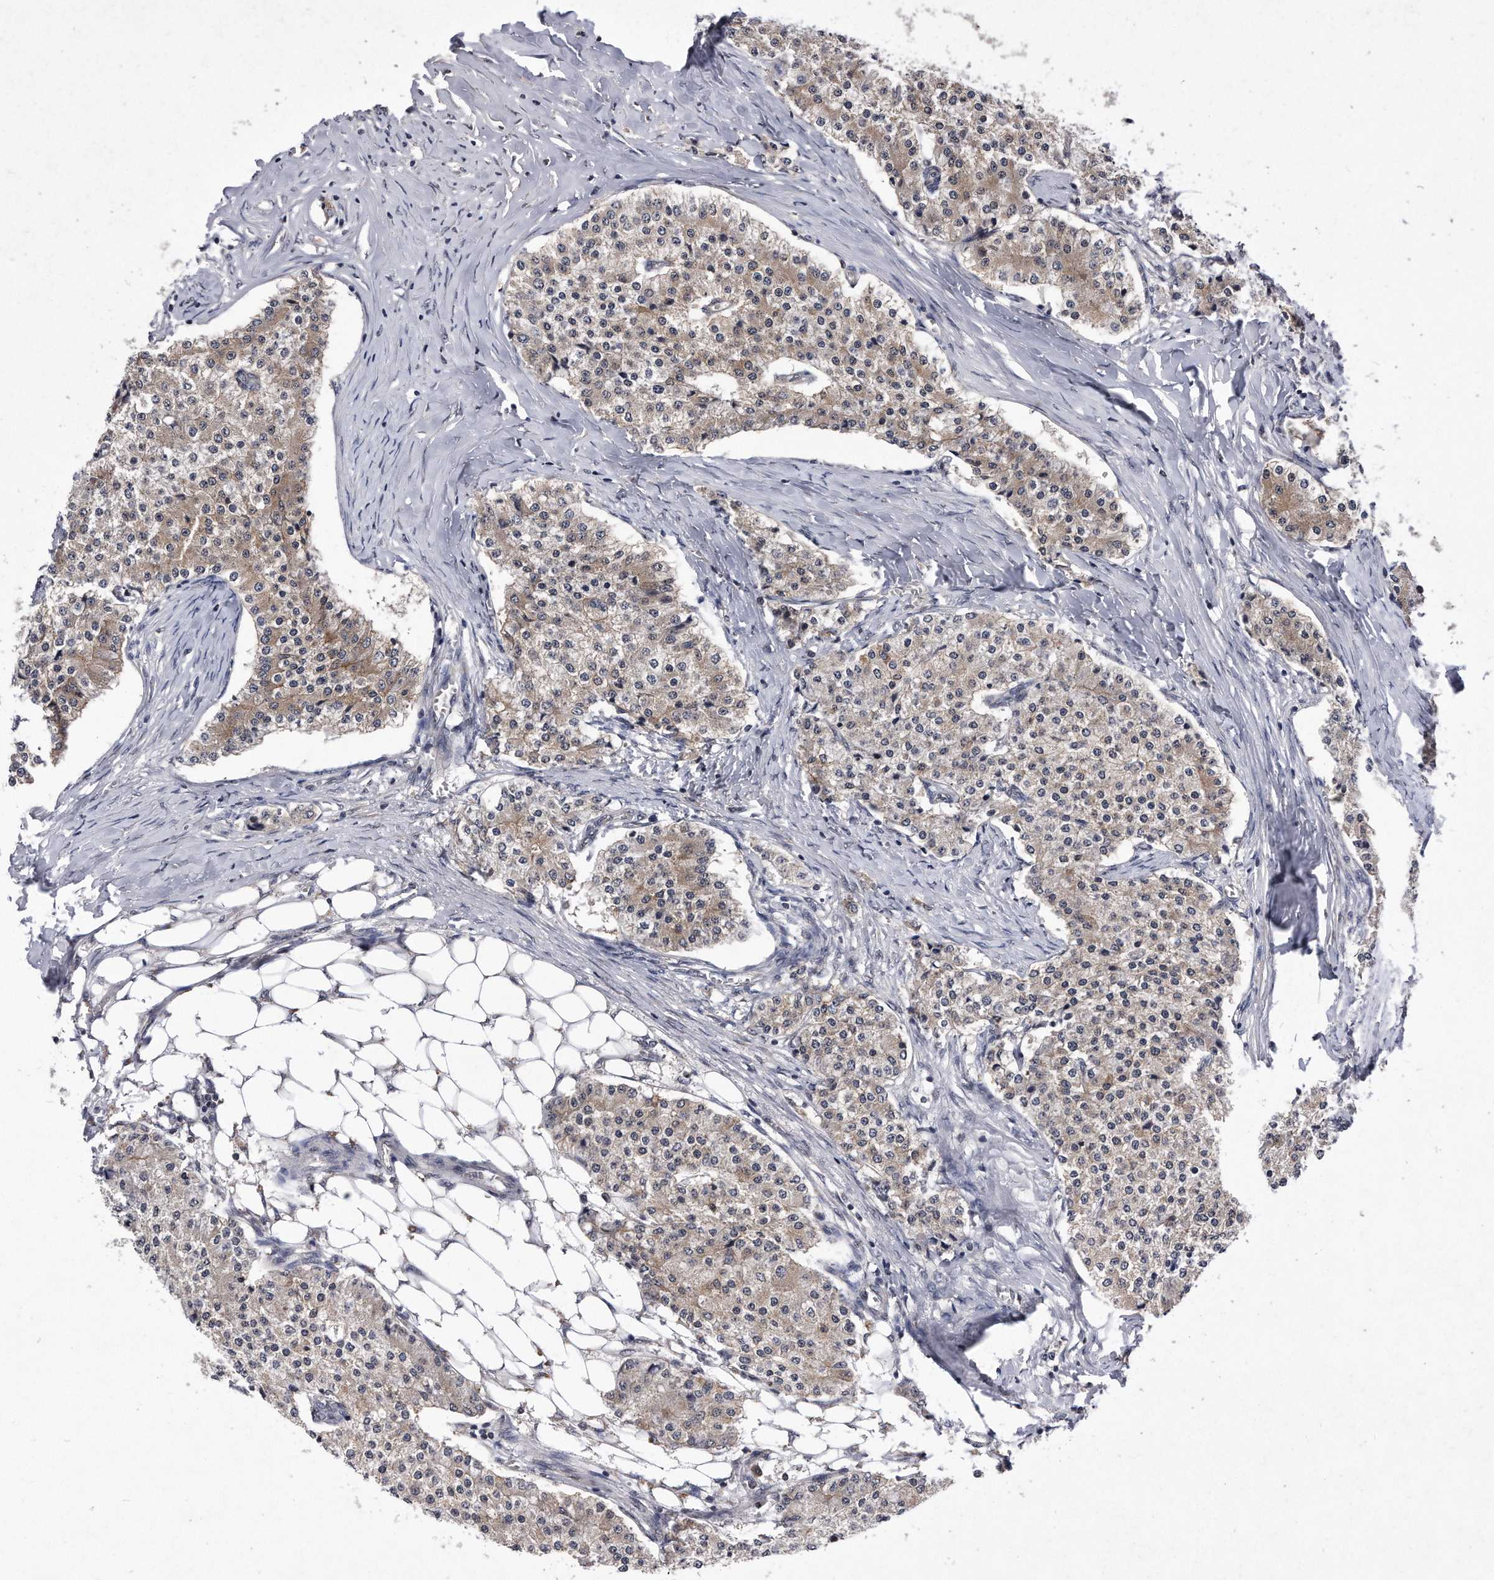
{"staining": {"intensity": "weak", "quantity": ">75%", "location": "cytoplasmic/membranous"}, "tissue": "carcinoid", "cell_type": "Tumor cells", "image_type": "cancer", "snomed": [{"axis": "morphology", "description": "Carcinoid, malignant, NOS"}, {"axis": "topography", "description": "Colon"}], "caption": "IHC of carcinoid demonstrates low levels of weak cytoplasmic/membranous expression in about >75% of tumor cells.", "gene": "DAB1", "patient": {"sex": "female", "age": 52}}